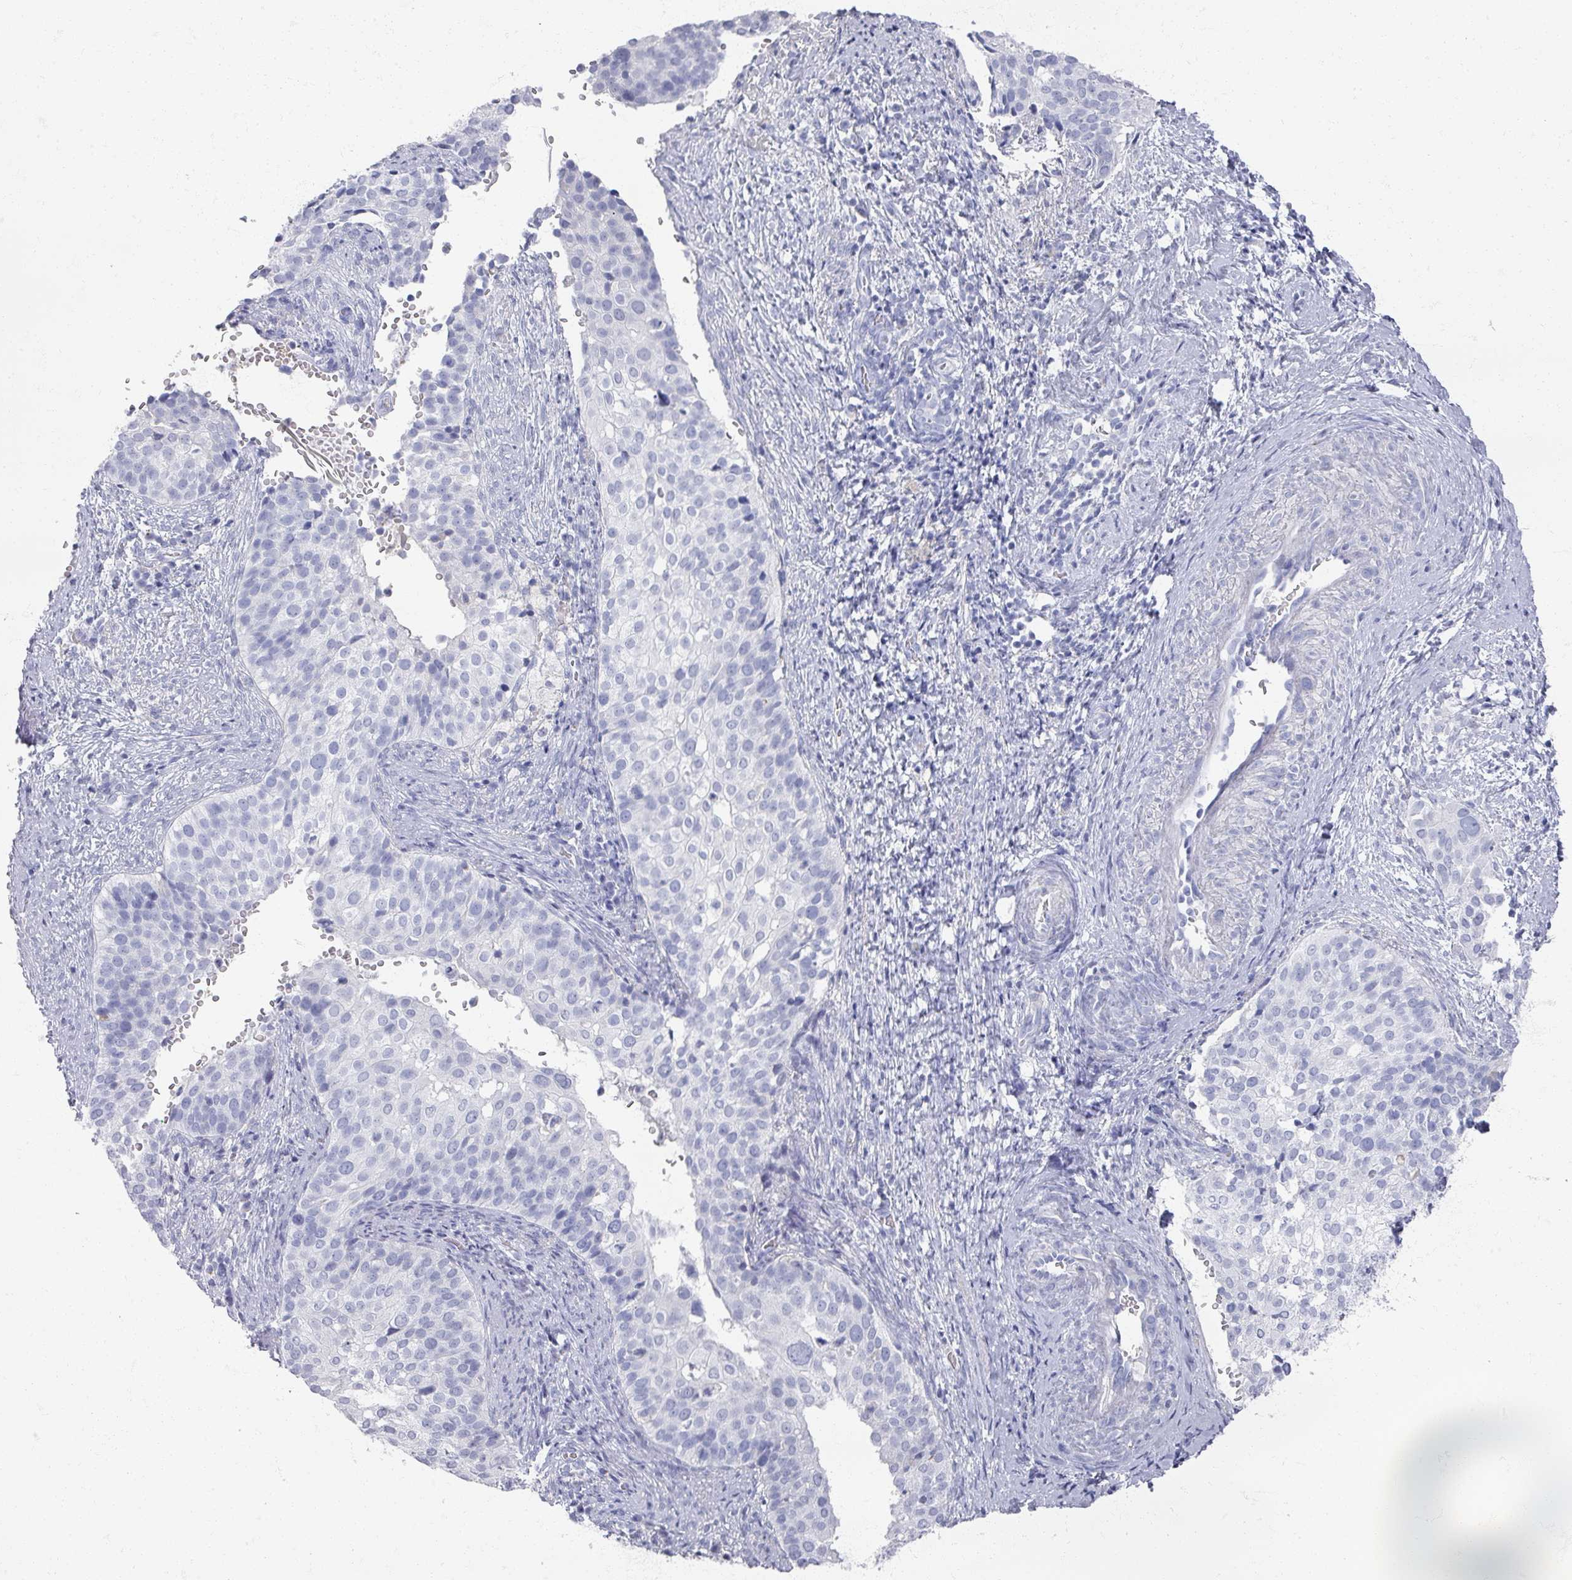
{"staining": {"intensity": "negative", "quantity": "none", "location": "none"}, "tissue": "cervical cancer", "cell_type": "Tumor cells", "image_type": "cancer", "snomed": [{"axis": "morphology", "description": "Squamous cell carcinoma, NOS"}, {"axis": "topography", "description": "Cervix"}], "caption": "An image of human squamous cell carcinoma (cervical) is negative for staining in tumor cells.", "gene": "OMG", "patient": {"sex": "female", "age": 44}}